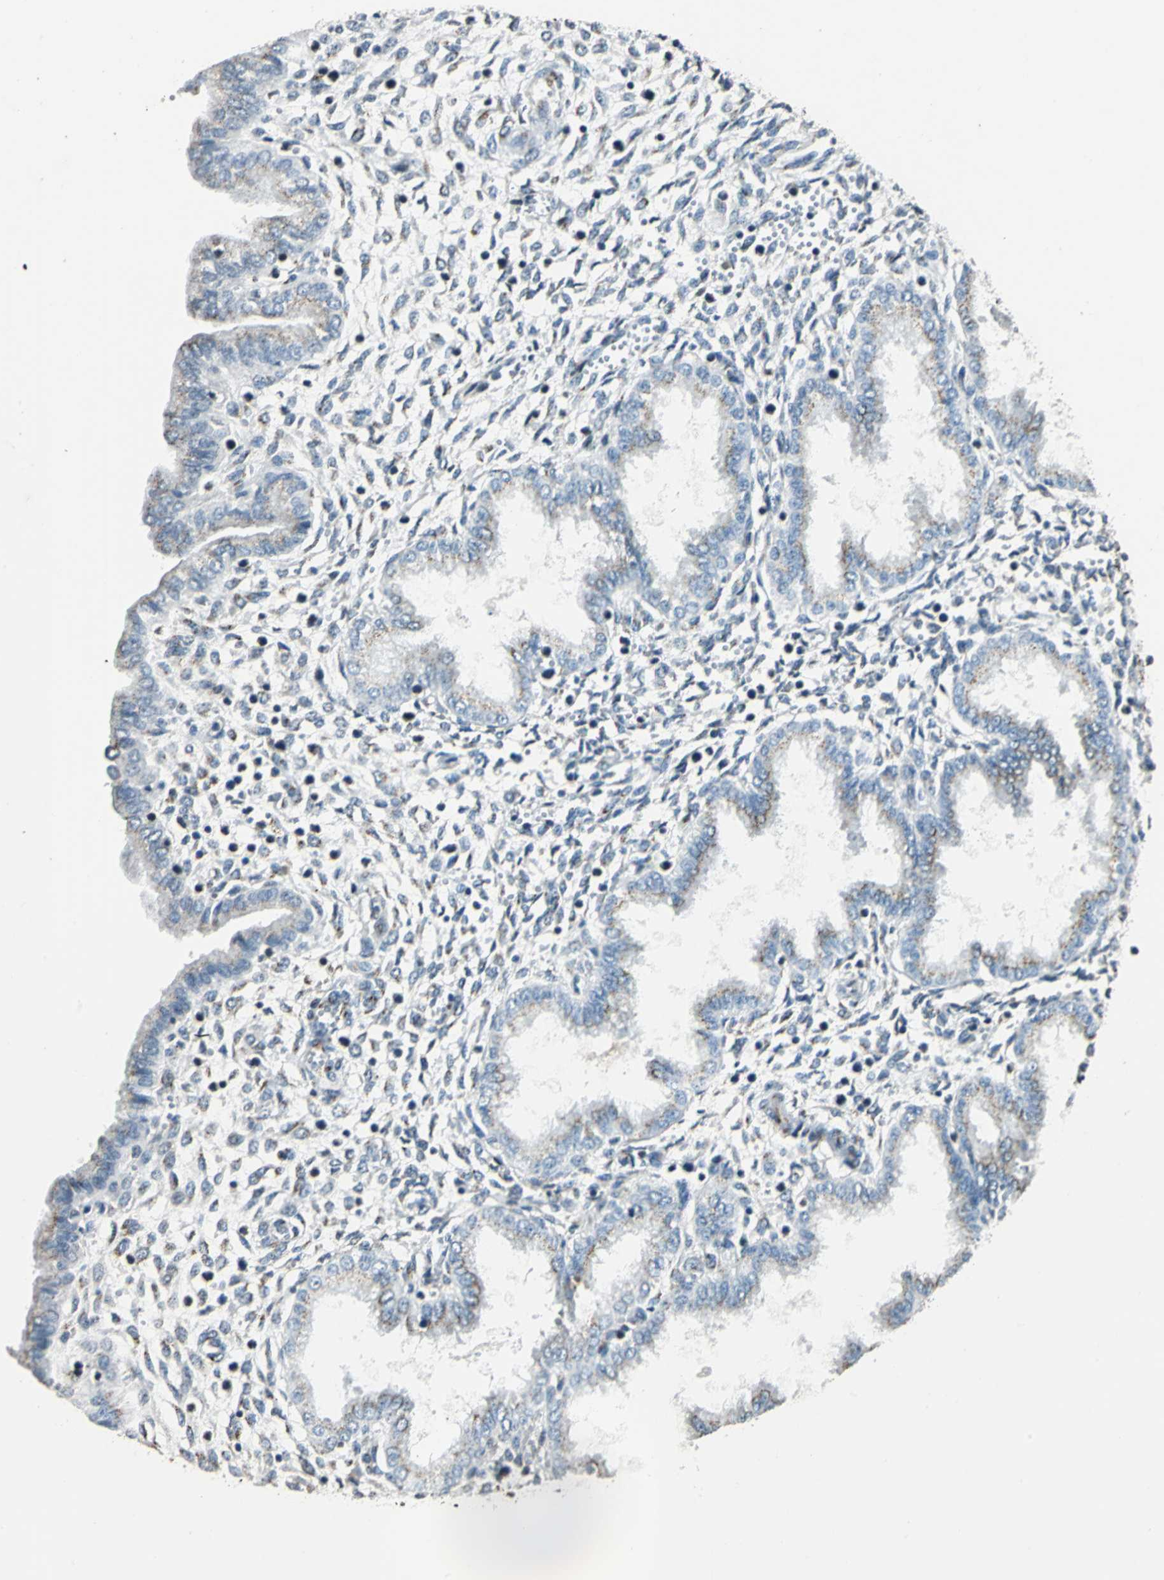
{"staining": {"intensity": "moderate", "quantity": "<25%", "location": "cytoplasmic/membranous"}, "tissue": "endometrium", "cell_type": "Cells in endometrial stroma", "image_type": "normal", "snomed": [{"axis": "morphology", "description": "Normal tissue, NOS"}, {"axis": "topography", "description": "Endometrium"}], "caption": "Immunohistochemistry (IHC) image of unremarkable endometrium stained for a protein (brown), which displays low levels of moderate cytoplasmic/membranous positivity in approximately <25% of cells in endometrial stroma.", "gene": "TMEM115", "patient": {"sex": "female", "age": 33}}